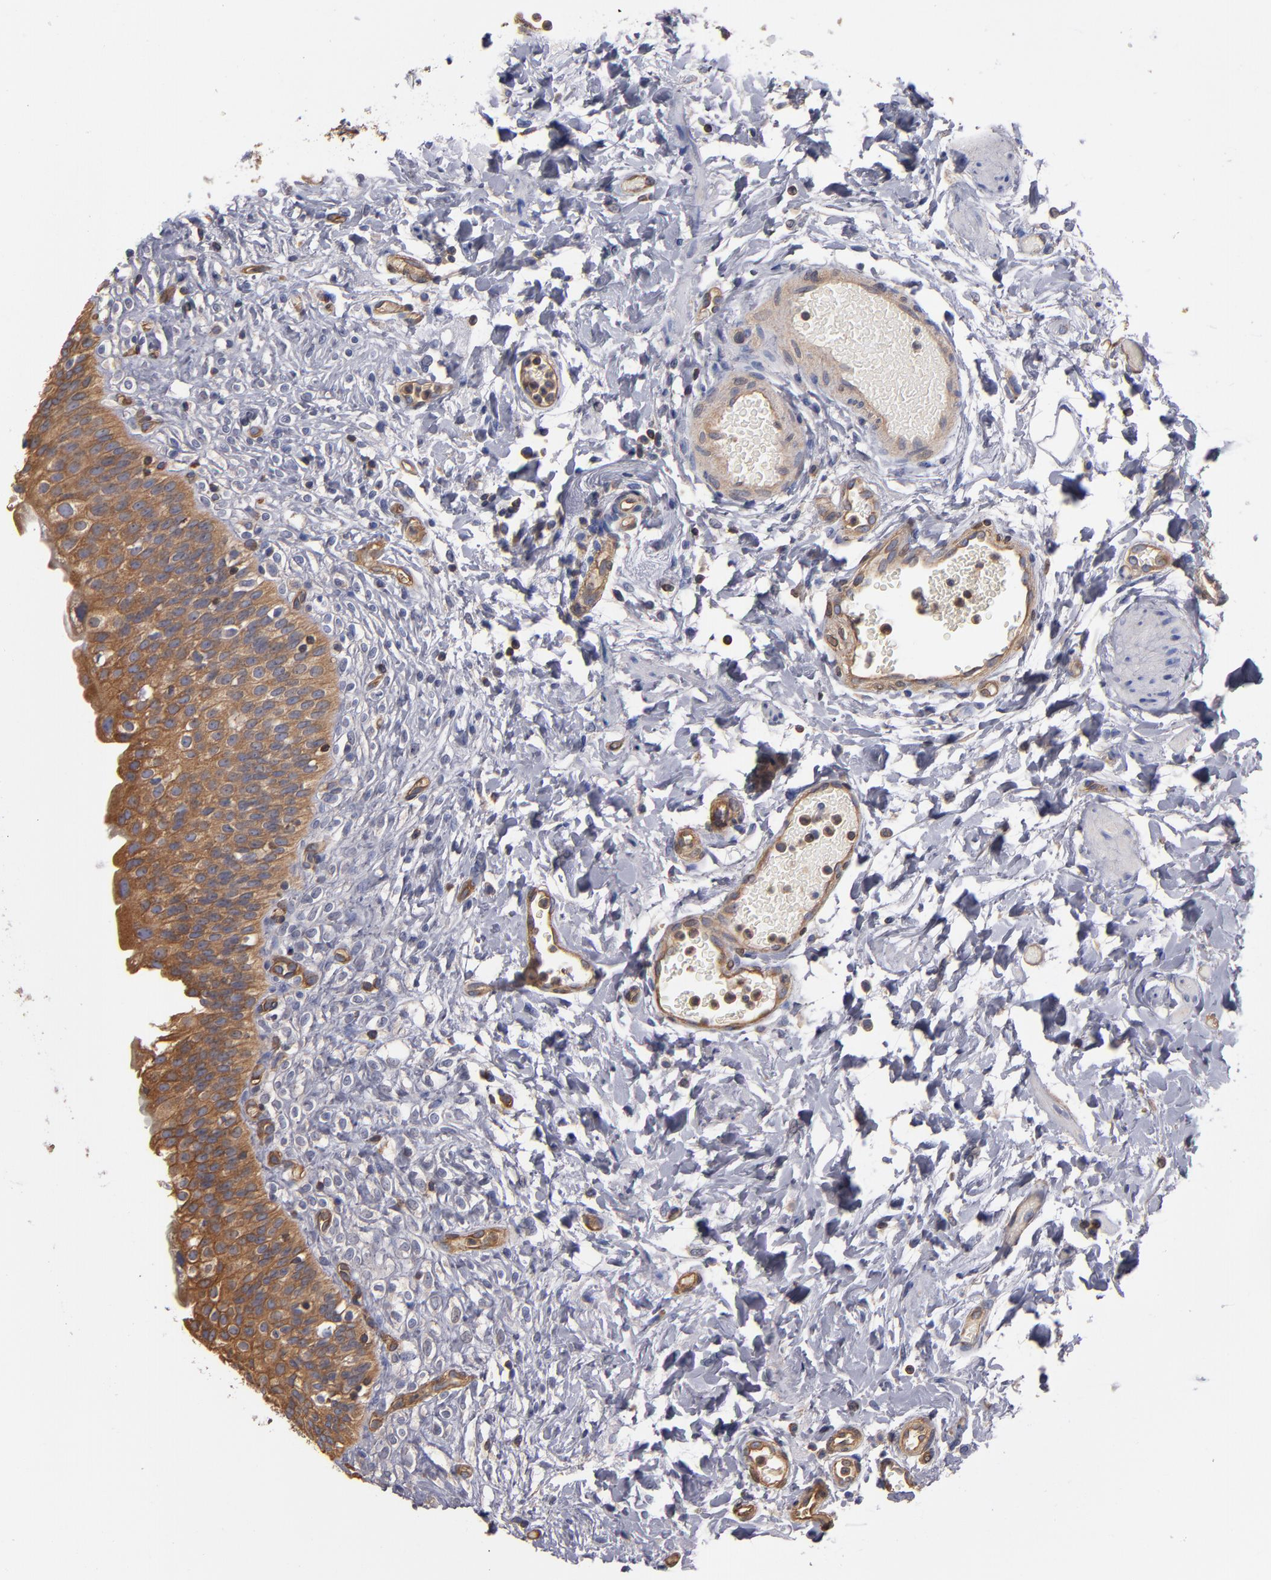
{"staining": {"intensity": "moderate", "quantity": ">75%", "location": "cytoplasmic/membranous"}, "tissue": "urinary bladder", "cell_type": "Urothelial cells", "image_type": "normal", "snomed": [{"axis": "morphology", "description": "Normal tissue, NOS"}, {"axis": "topography", "description": "Urinary bladder"}], "caption": "Urinary bladder was stained to show a protein in brown. There is medium levels of moderate cytoplasmic/membranous expression in about >75% of urothelial cells.", "gene": "ESYT2", "patient": {"sex": "female", "age": 80}}